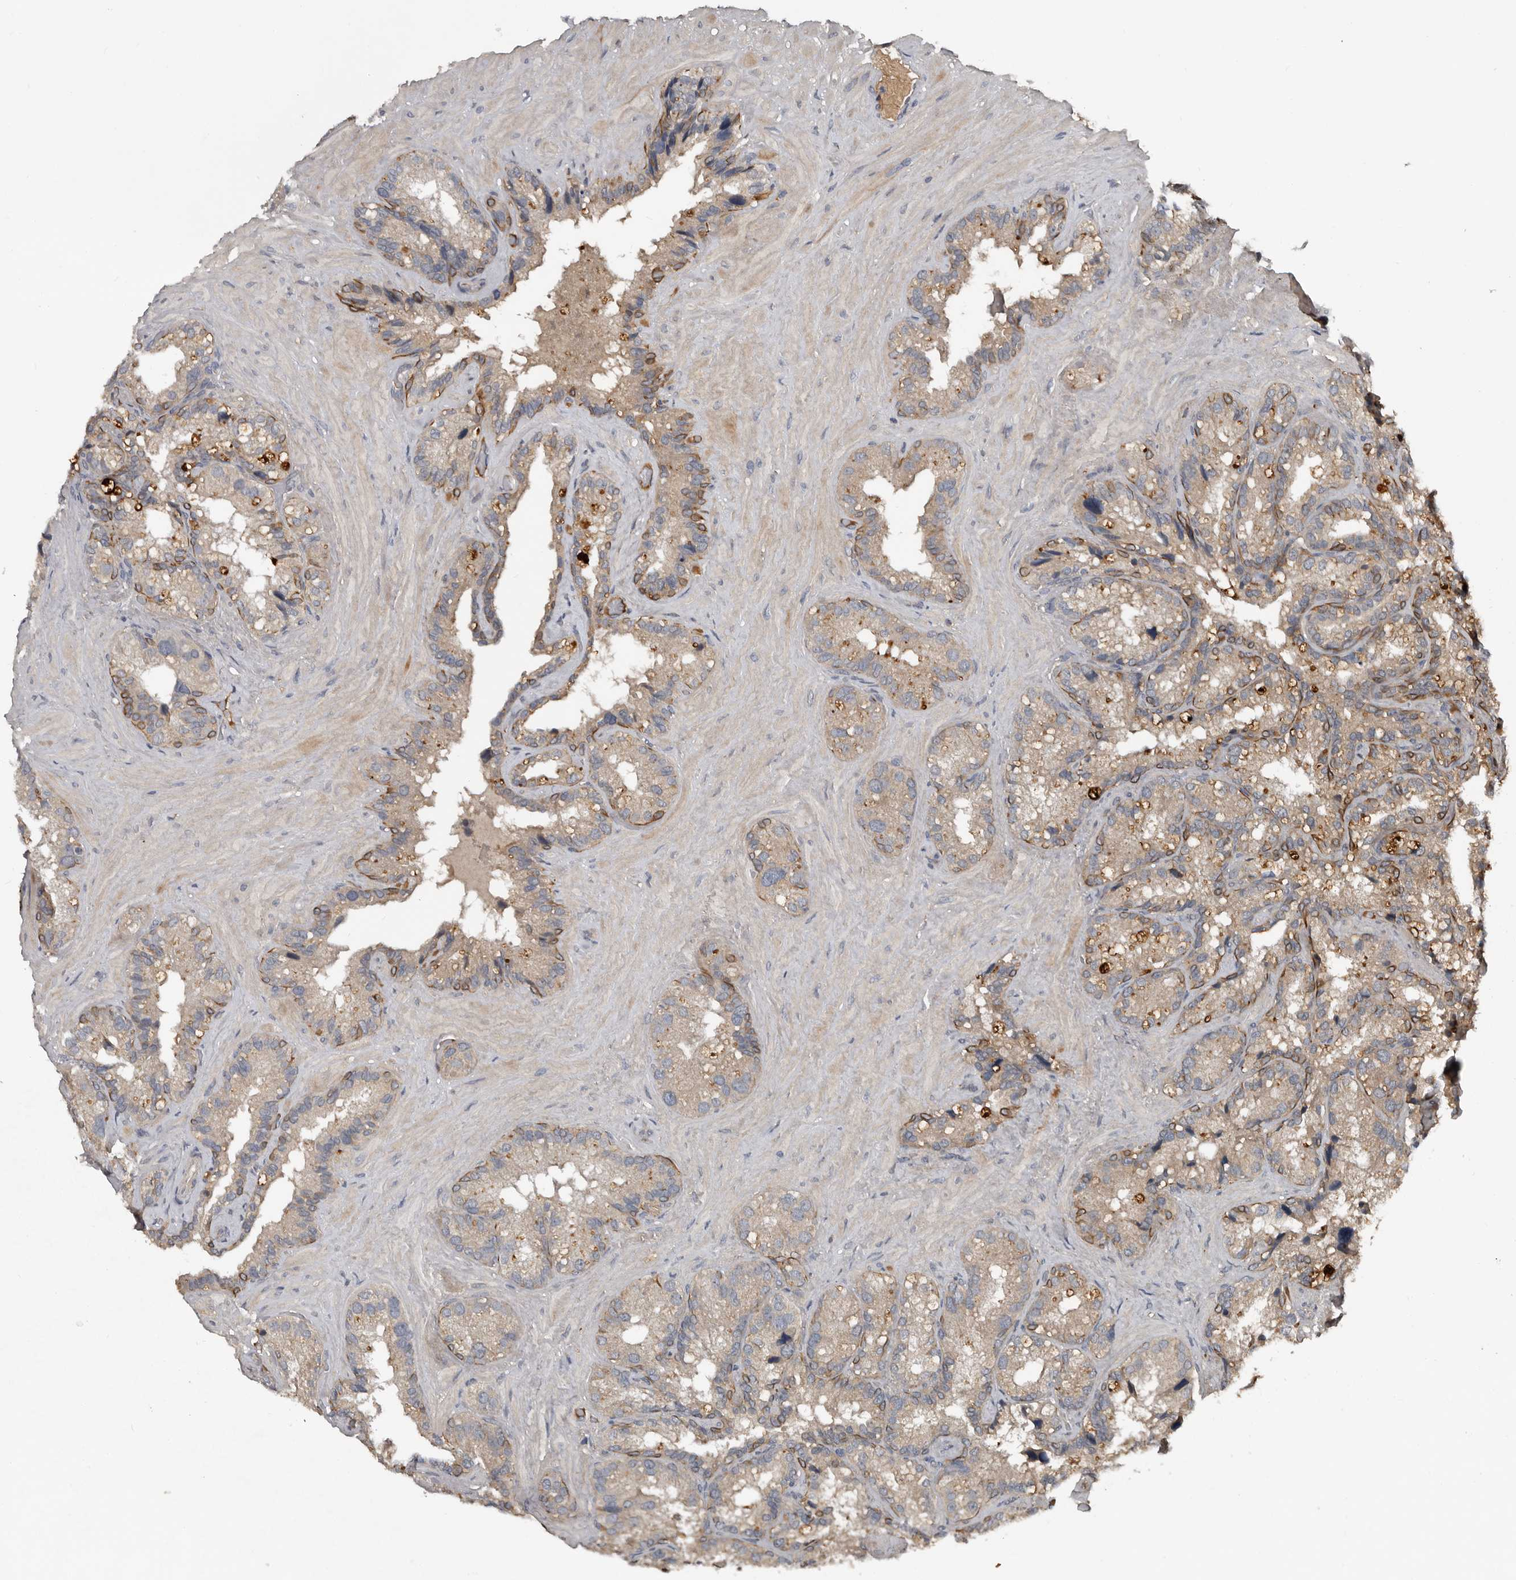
{"staining": {"intensity": "strong", "quantity": "<25%", "location": "cytoplasmic/membranous"}, "tissue": "seminal vesicle", "cell_type": "Glandular cells", "image_type": "normal", "snomed": [{"axis": "morphology", "description": "Normal tissue, NOS"}, {"axis": "topography", "description": "Prostate"}, {"axis": "topography", "description": "Seminal veicle"}], "caption": "Immunohistochemistry (IHC) of normal seminal vesicle demonstrates medium levels of strong cytoplasmic/membranous positivity in about <25% of glandular cells.", "gene": "DNAJB4", "patient": {"sex": "male", "age": 68}}